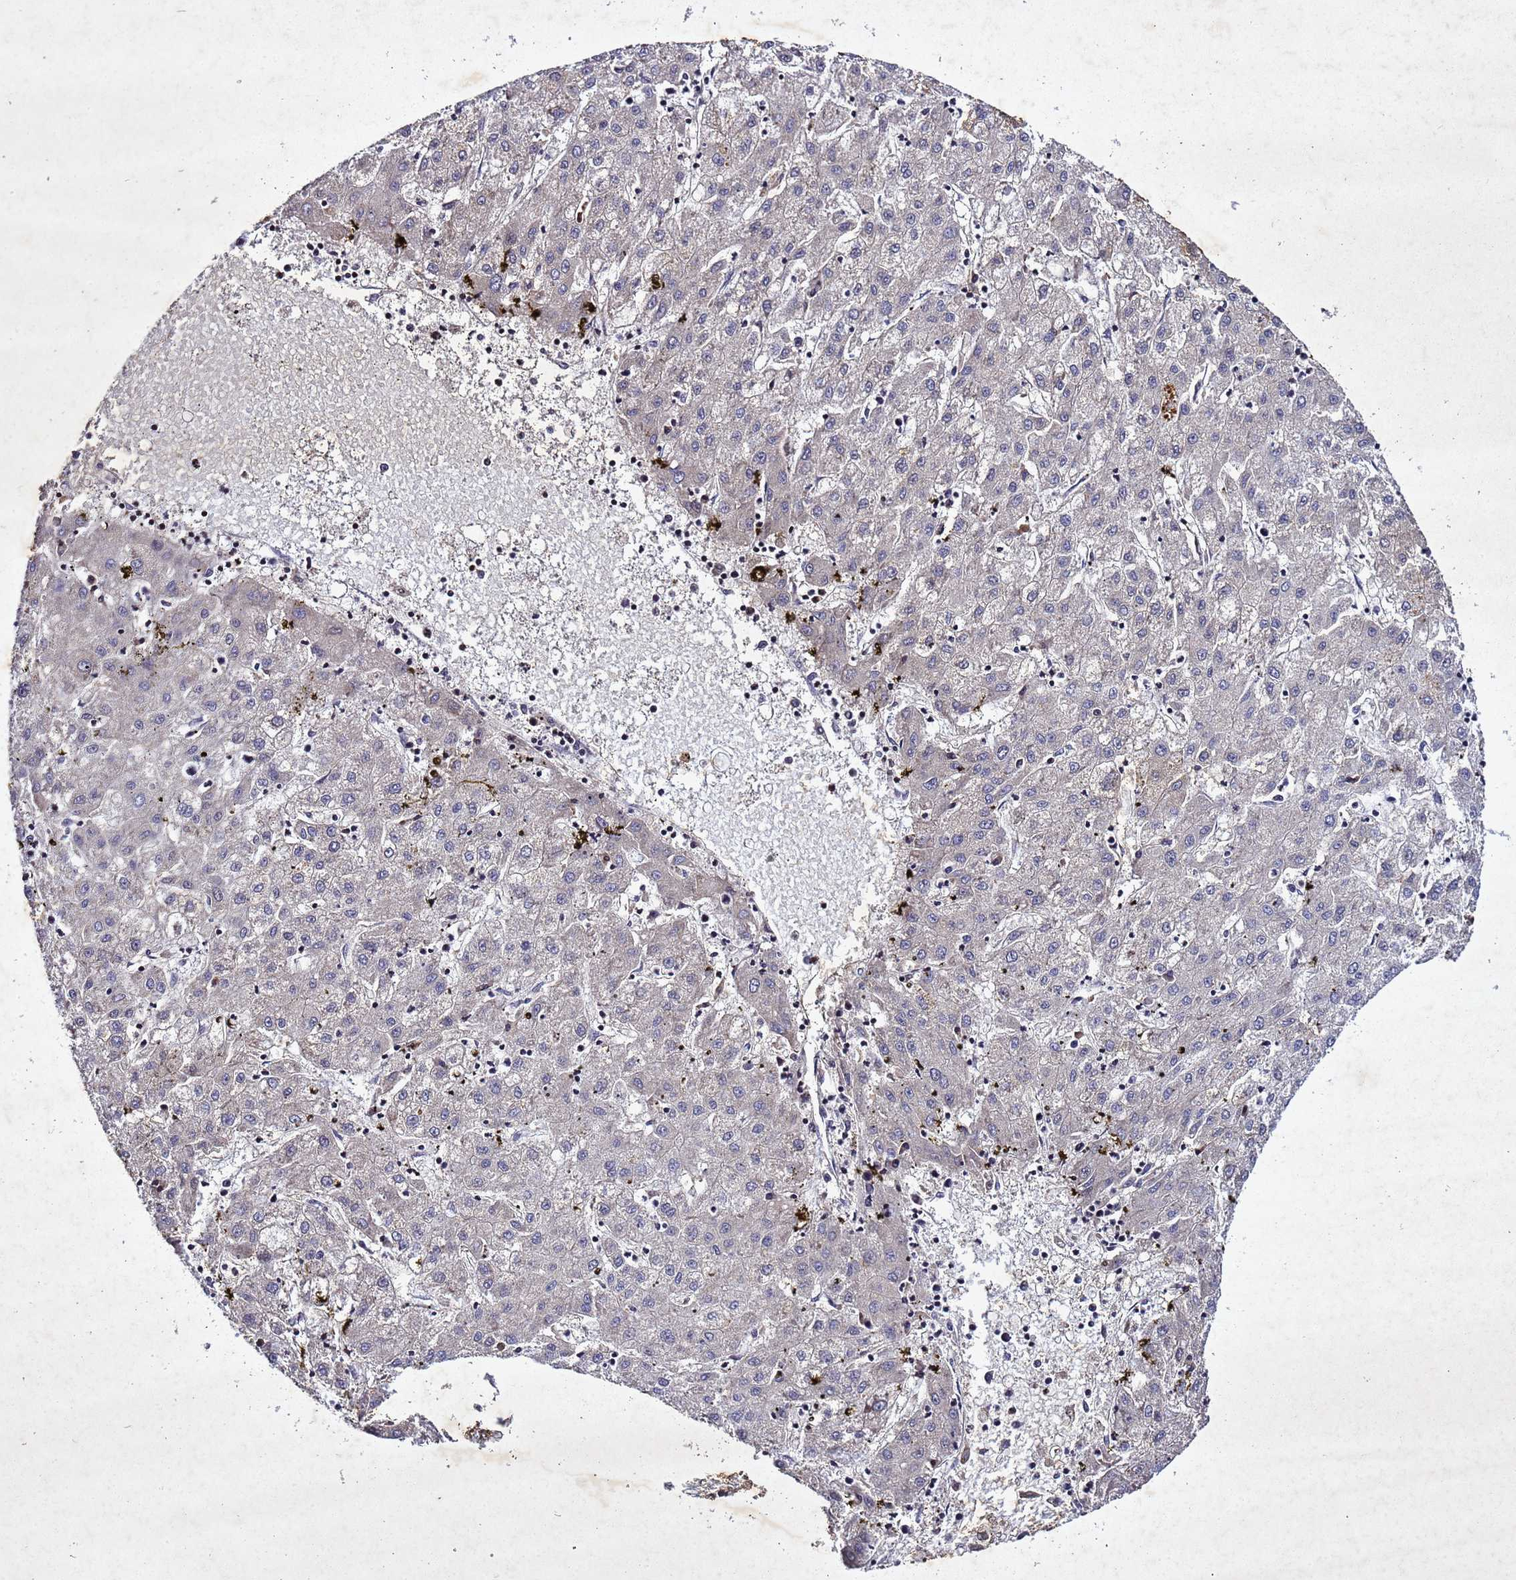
{"staining": {"intensity": "negative", "quantity": "none", "location": "none"}, "tissue": "liver cancer", "cell_type": "Tumor cells", "image_type": "cancer", "snomed": [{"axis": "morphology", "description": "Carcinoma, Hepatocellular, NOS"}, {"axis": "topography", "description": "Liver"}], "caption": "High magnification brightfield microscopy of liver hepatocellular carcinoma stained with DAB (brown) and counterstained with hematoxylin (blue): tumor cells show no significant expression.", "gene": "SV2B", "patient": {"sex": "male", "age": 72}}